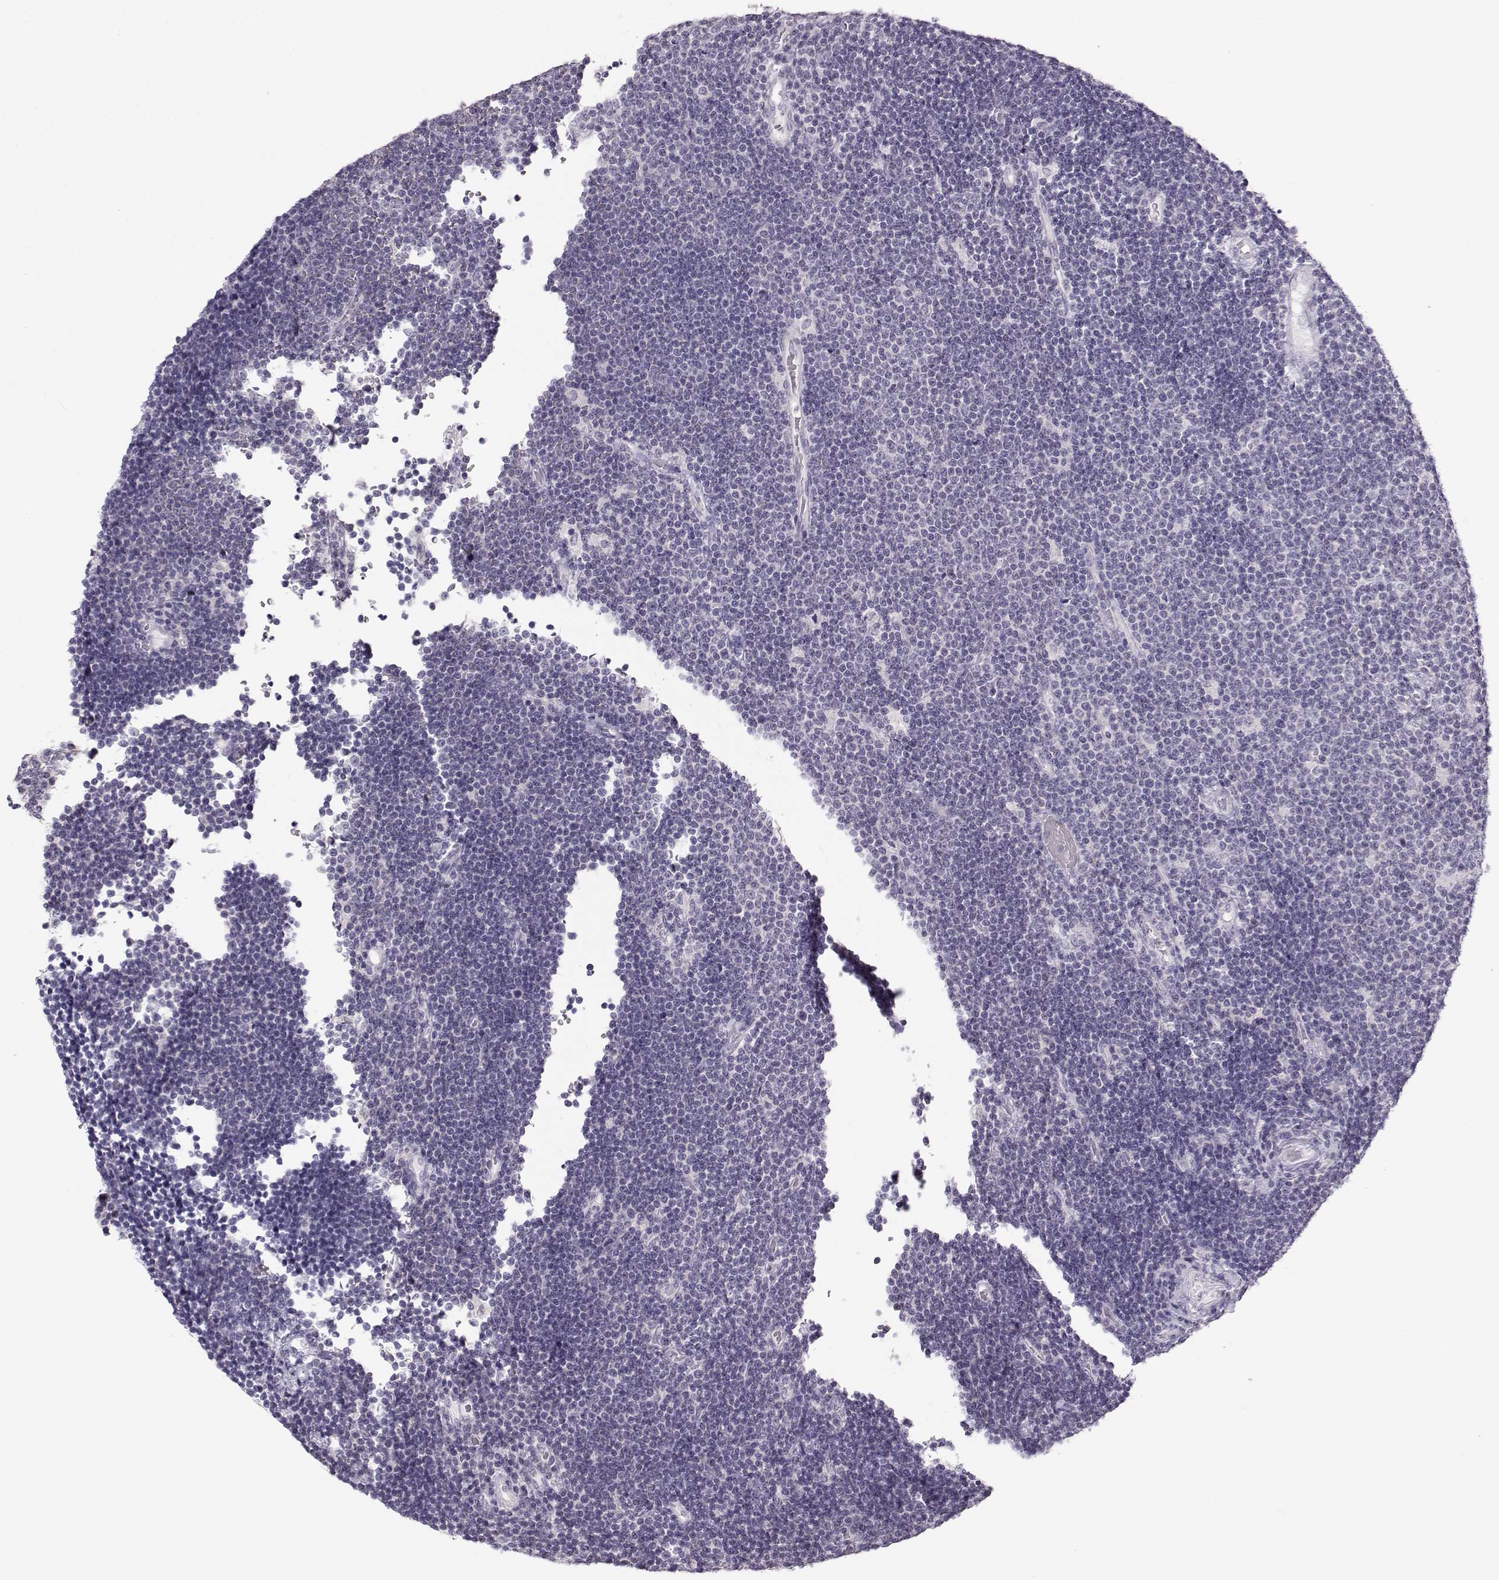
{"staining": {"intensity": "negative", "quantity": "none", "location": "none"}, "tissue": "lymphoma", "cell_type": "Tumor cells", "image_type": "cancer", "snomed": [{"axis": "morphology", "description": "Malignant lymphoma, non-Hodgkin's type, Low grade"}, {"axis": "topography", "description": "Brain"}], "caption": "The photomicrograph reveals no staining of tumor cells in lymphoma.", "gene": "OIP5", "patient": {"sex": "female", "age": 66}}